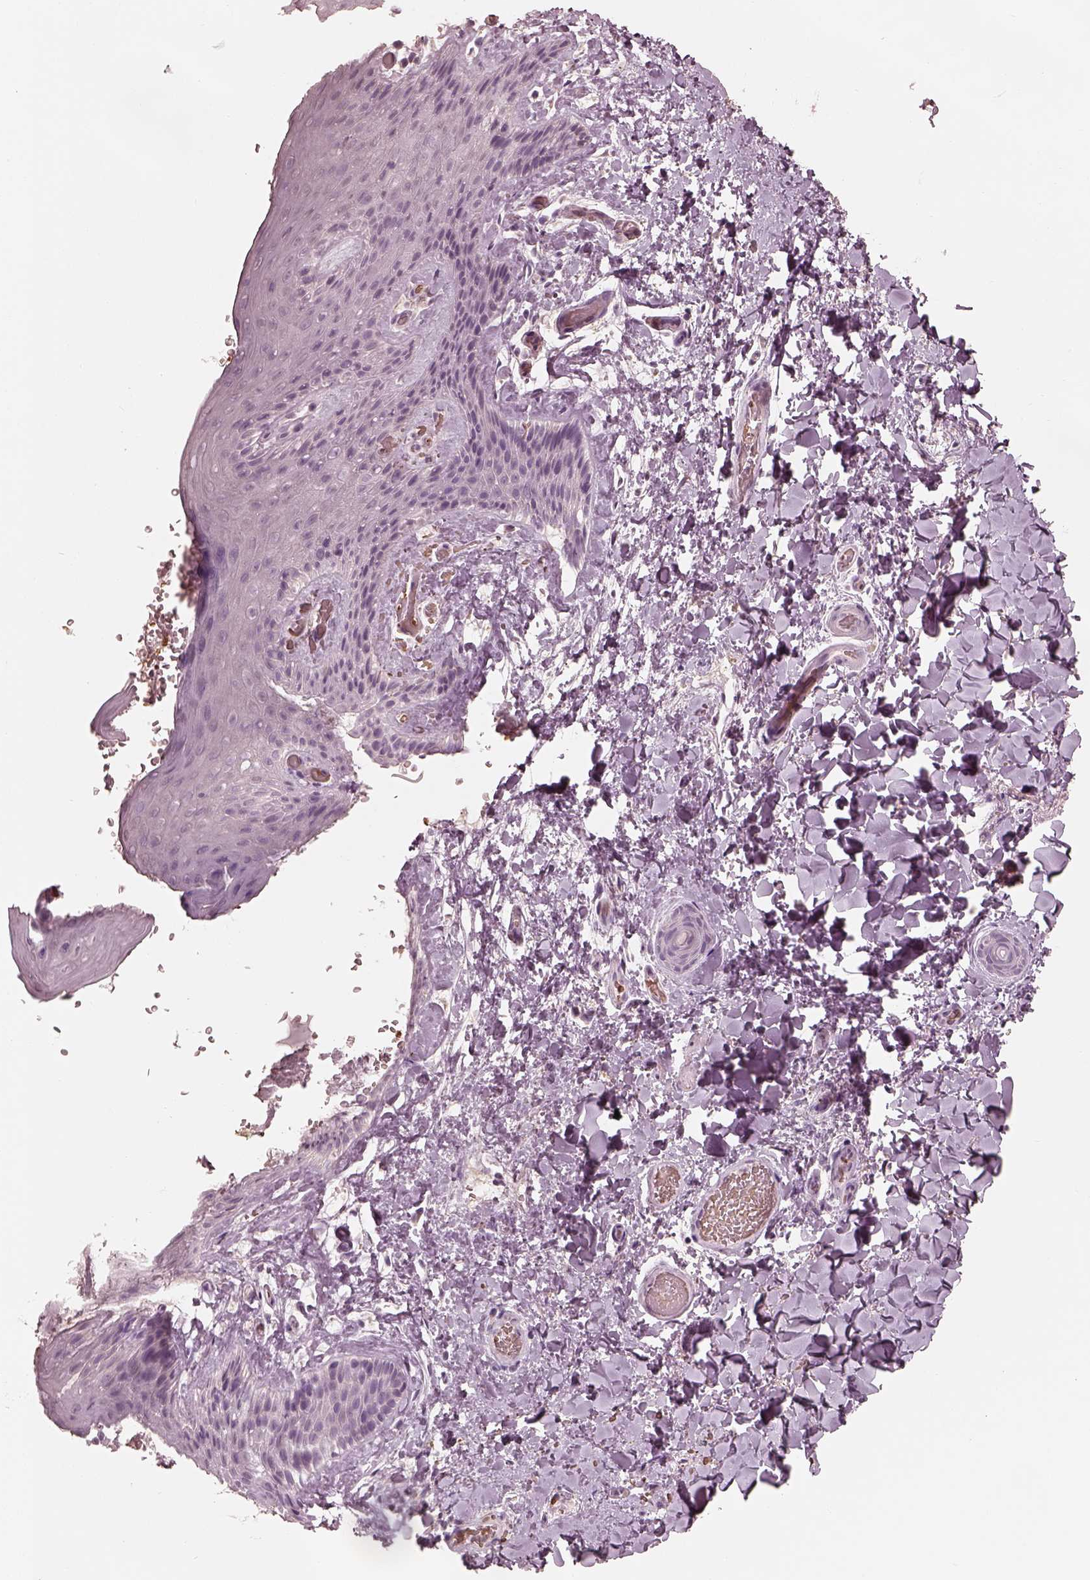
{"staining": {"intensity": "negative", "quantity": "none", "location": "none"}, "tissue": "skin", "cell_type": "Epidermal cells", "image_type": "normal", "snomed": [{"axis": "morphology", "description": "Normal tissue, NOS"}, {"axis": "topography", "description": "Anal"}], "caption": "High magnification brightfield microscopy of unremarkable skin stained with DAB (3,3'-diaminobenzidine) (brown) and counterstained with hematoxylin (blue): epidermal cells show no significant staining.", "gene": "ANKLE1", "patient": {"sex": "male", "age": 36}}